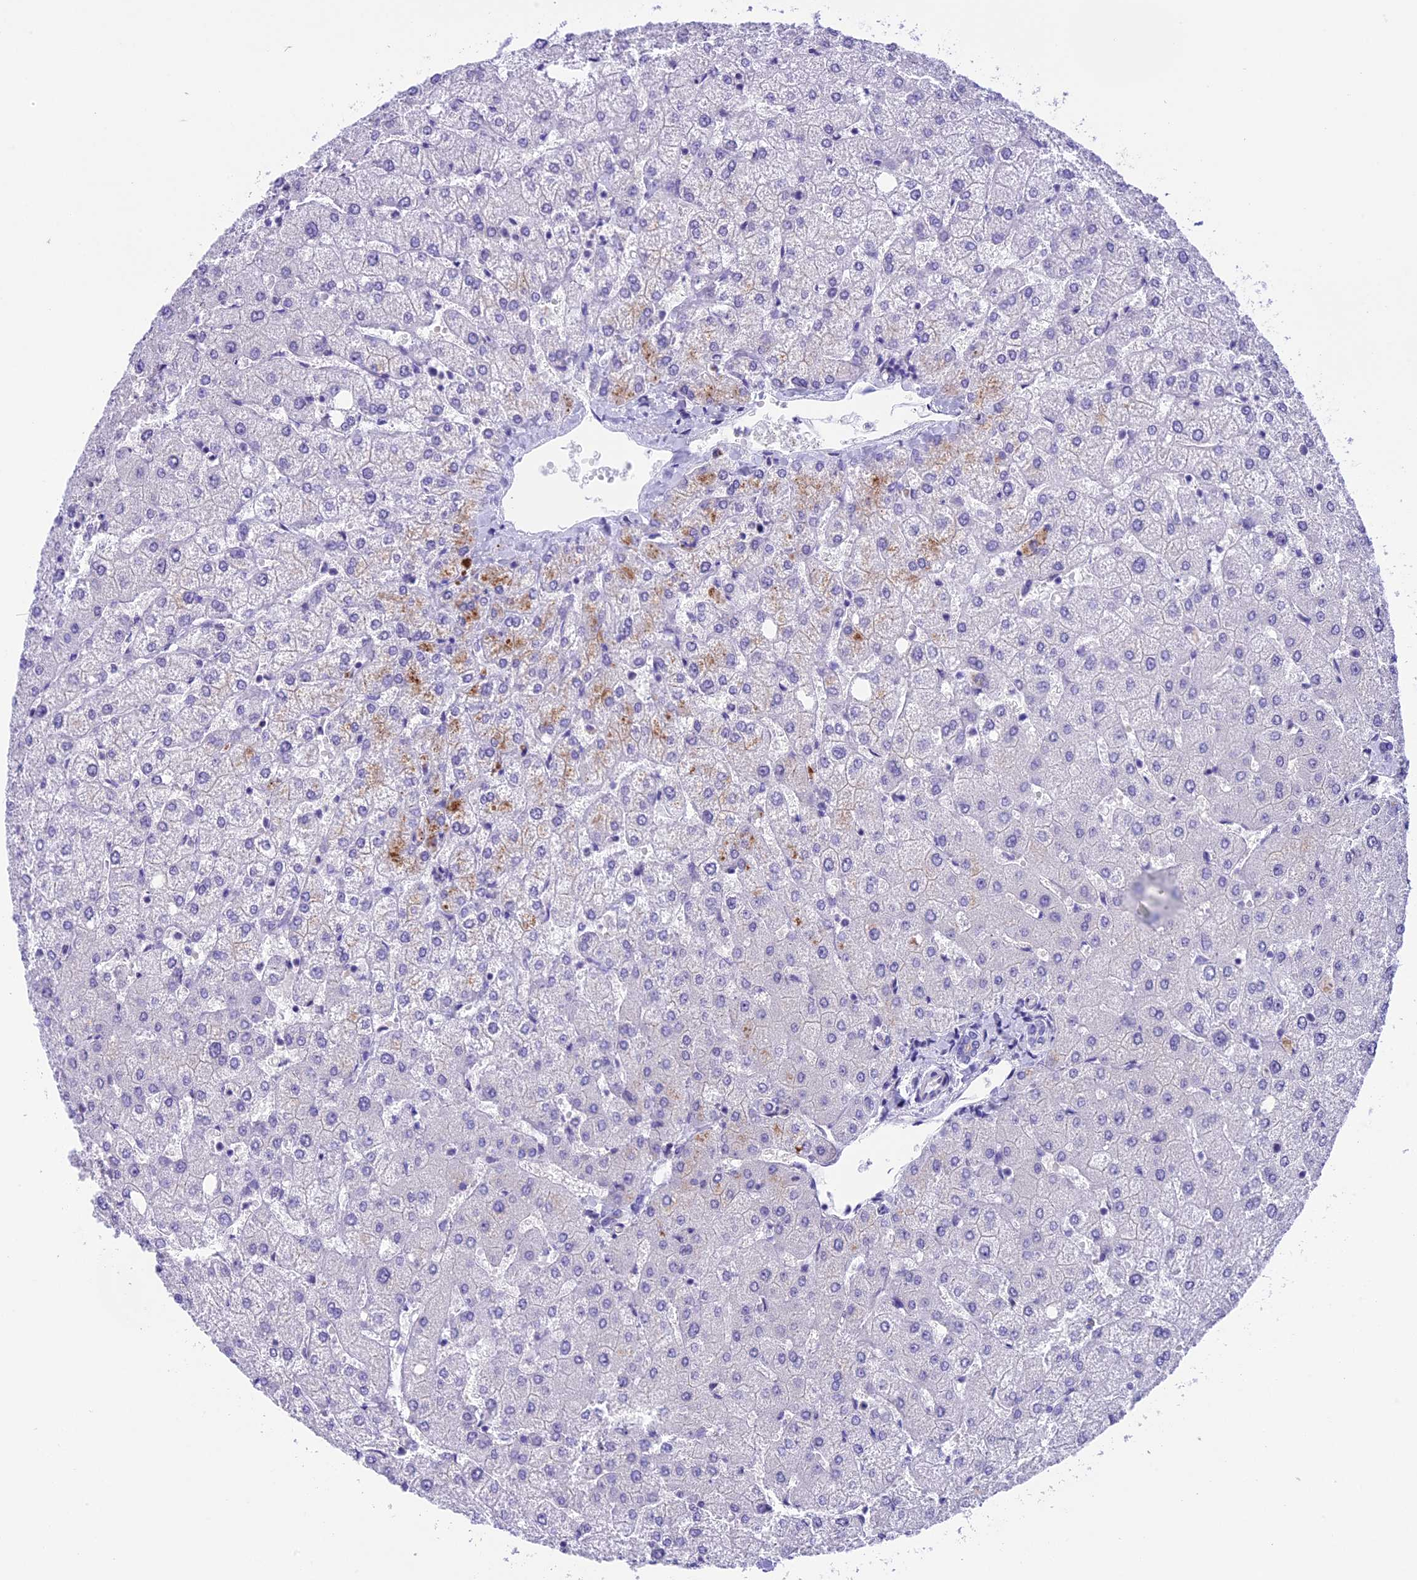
{"staining": {"intensity": "negative", "quantity": "none", "location": "none"}, "tissue": "liver", "cell_type": "Cholangiocytes", "image_type": "normal", "snomed": [{"axis": "morphology", "description": "Normal tissue, NOS"}, {"axis": "topography", "description": "Liver"}], "caption": "A high-resolution micrograph shows immunohistochemistry (IHC) staining of normal liver, which exhibits no significant staining in cholangiocytes. (DAB (3,3'-diaminobenzidine) immunohistochemistry, high magnification).", "gene": "PRR15", "patient": {"sex": "female", "age": 54}}